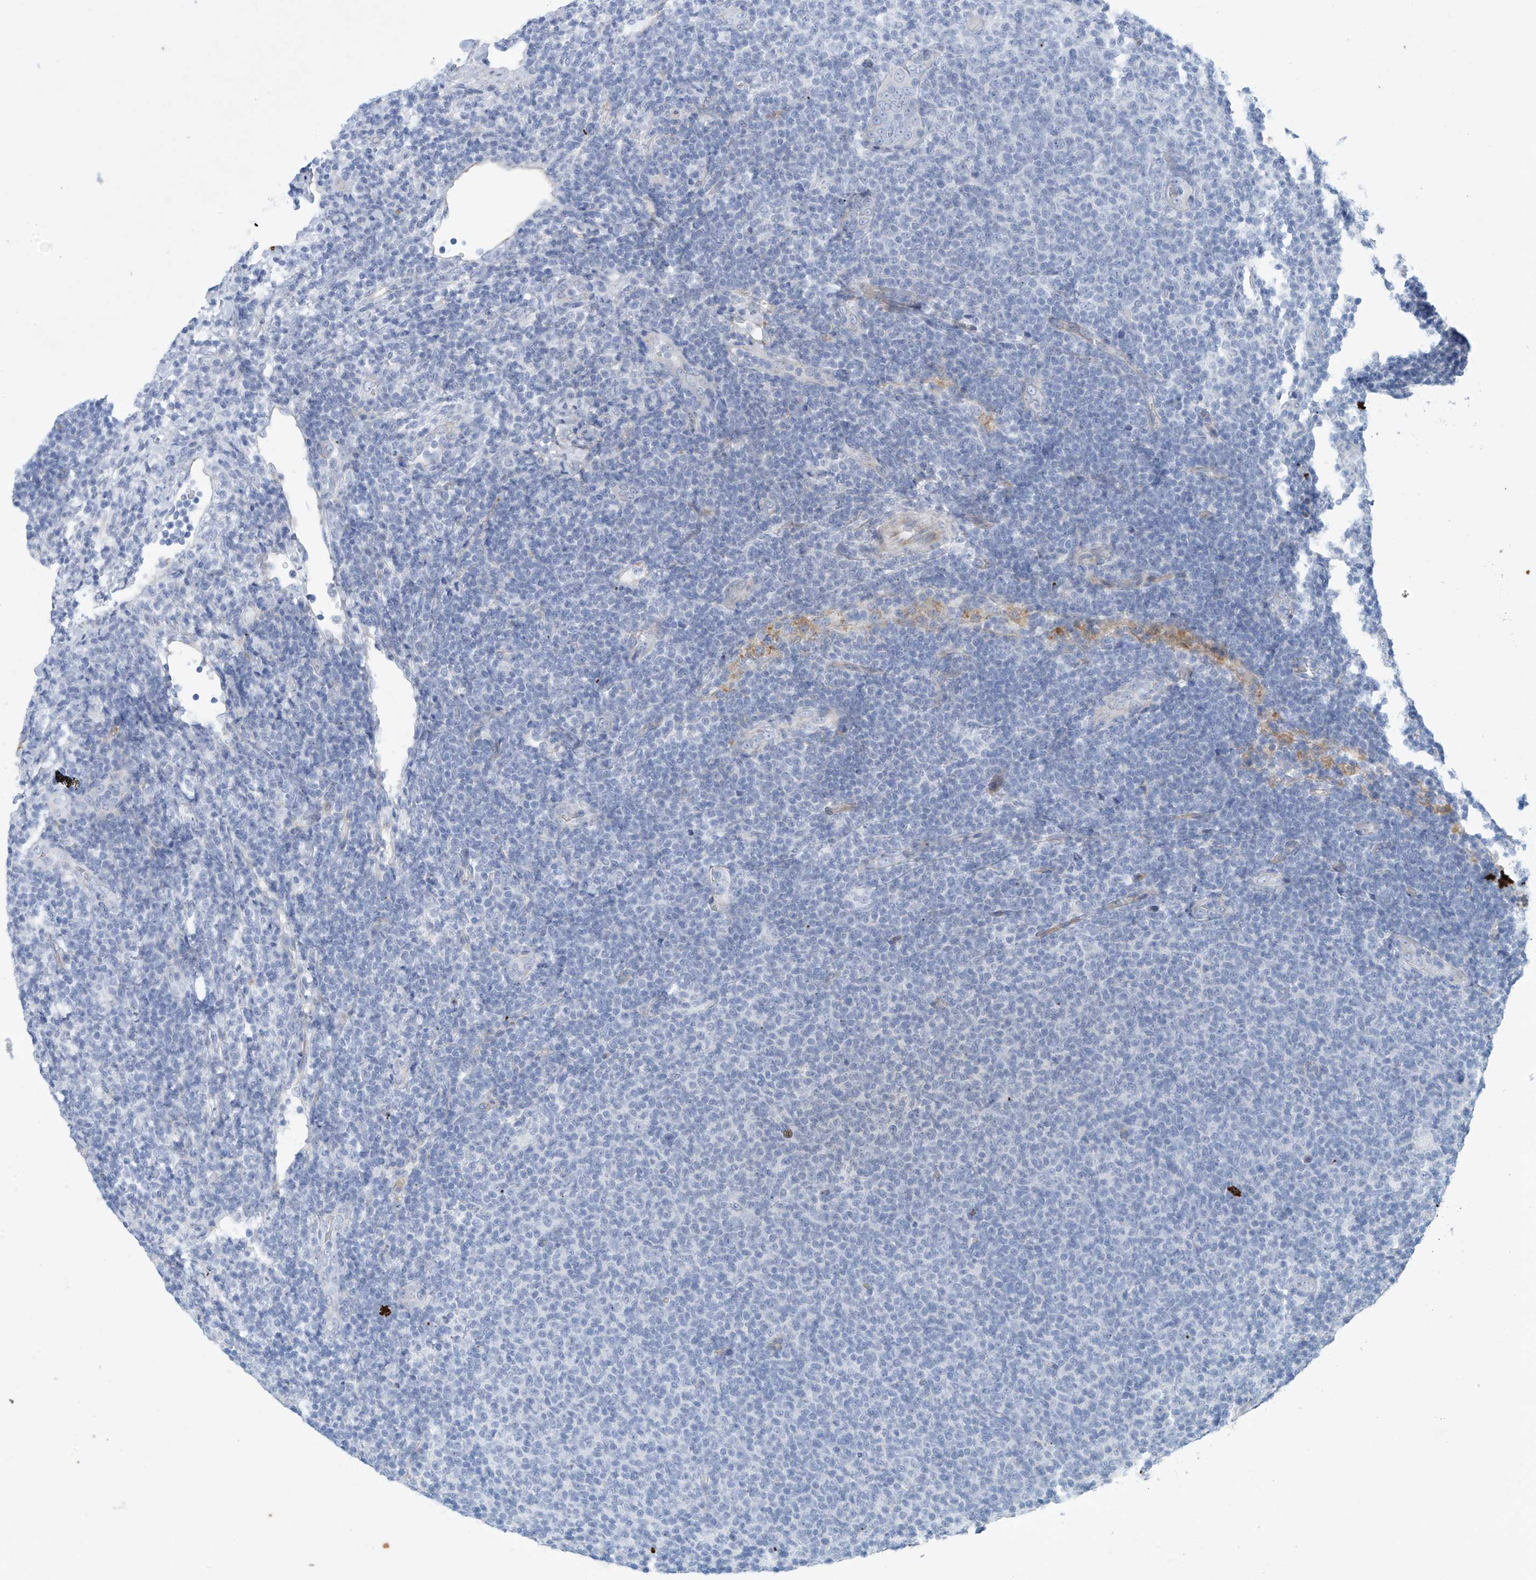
{"staining": {"intensity": "negative", "quantity": "none", "location": "none"}, "tissue": "lymphoma", "cell_type": "Tumor cells", "image_type": "cancer", "snomed": [{"axis": "morphology", "description": "Malignant lymphoma, non-Hodgkin's type, Low grade"}, {"axis": "topography", "description": "Lymph node"}], "caption": "Immunohistochemical staining of low-grade malignant lymphoma, non-Hodgkin's type displays no significant expression in tumor cells.", "gene": "ABHD13", "patient": {"sex": "male", "age": 66}}